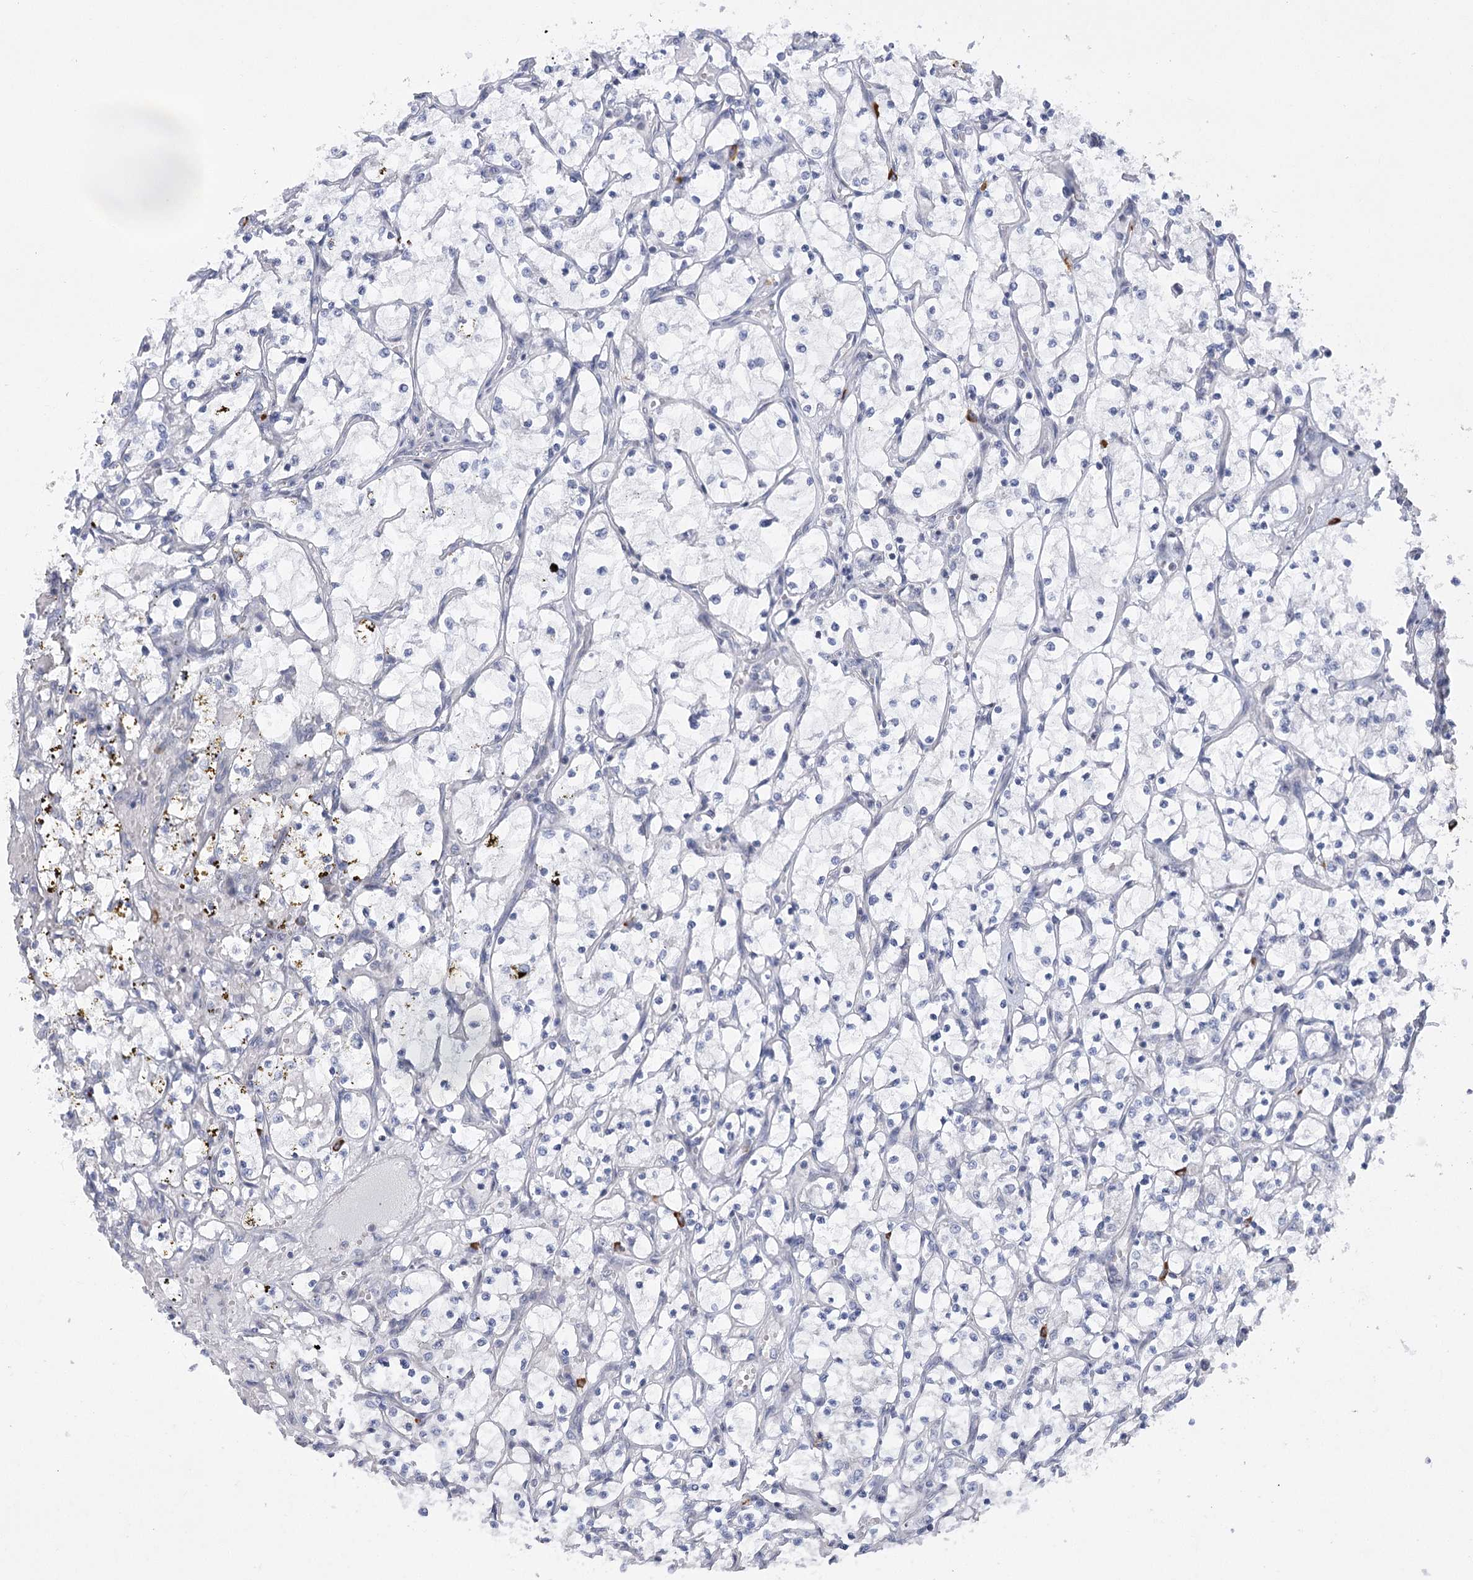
{"staining": {"intensity": "negative", "quantity": "none", "location": "none"}, "tissue": "renal cancer", "cell_type": "Tumor cells", "image_type": "cancer", "snomed": [{"axis": "morphology", "description": "Adenocarcinoma, NOS"}, {"axis": "topography", "description": "Kidney"}], "caption": "An IHC photomicrograph of renal adenocarcinoma is shown. There is no staining in tumor cells of renal adenocarcinoma. The staining was performed using DAB to visualize the protein expression in brown, while the nuclei were stained in blue with hematoxylin (Magnification: 20x).", "gene": "FAM76B", "patient": {"sex": "female", "age": 69}}